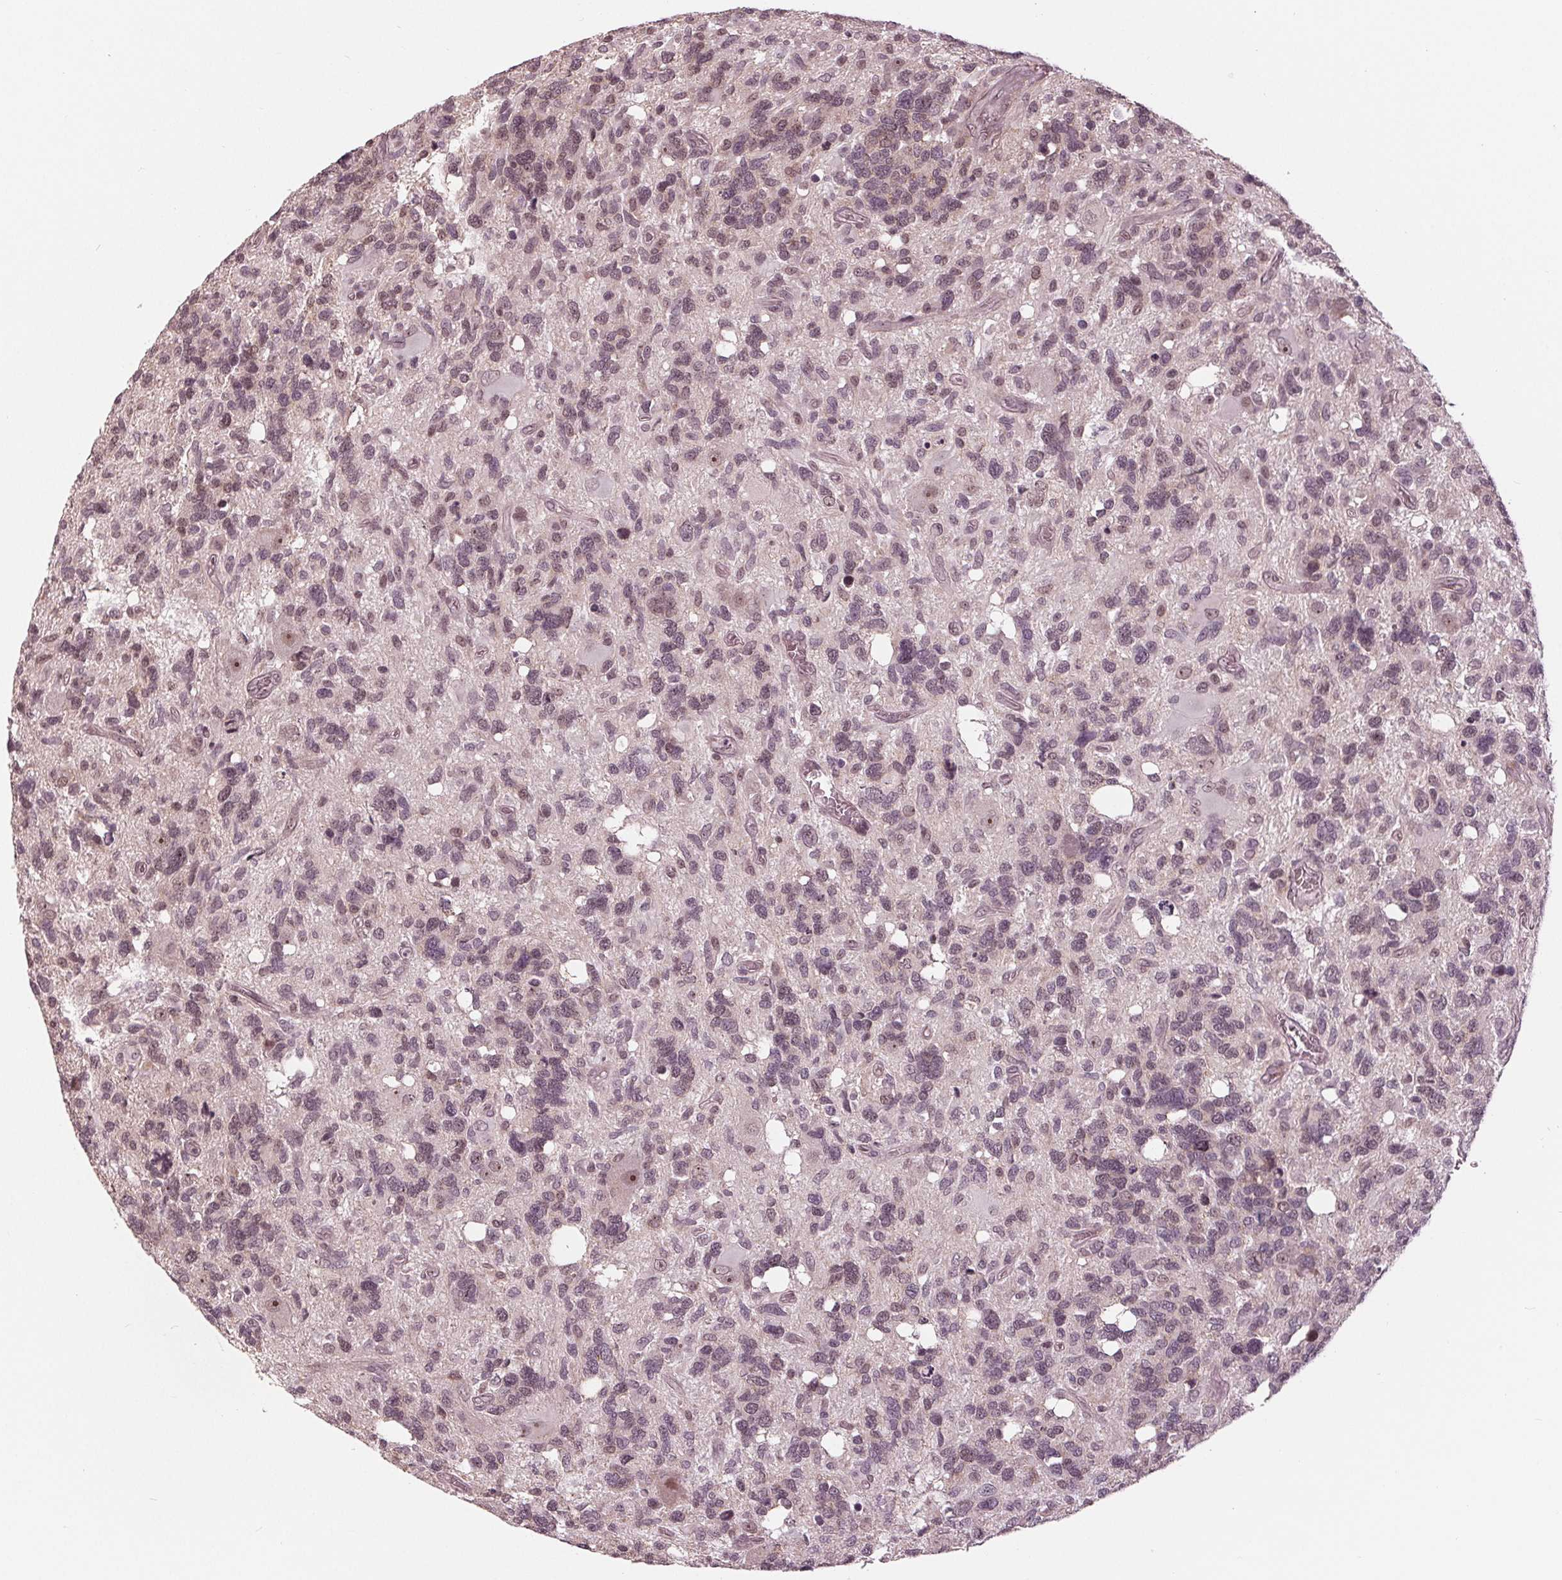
{"staining": {"intensity": "weak", "quantity": "25%-75%", "location": "nuclear"}, "tissue": "glioma", "cell_type": "Tumor cells", "image_type": "cancer", "snomed": [{"axis": "morphology", "description": "Glioma, malignant, High grade"}, {"axis": "topography", "description": "Brain"}], "caption": "Immunohistochemistry (DAB) staining of human malignant glioma (high-grade) reveals weak nuclear protein positivity in approximately 25%-75% of tumor cells.", "gene": "SLX4", "patient": {"sex": "male", "age": 49}}